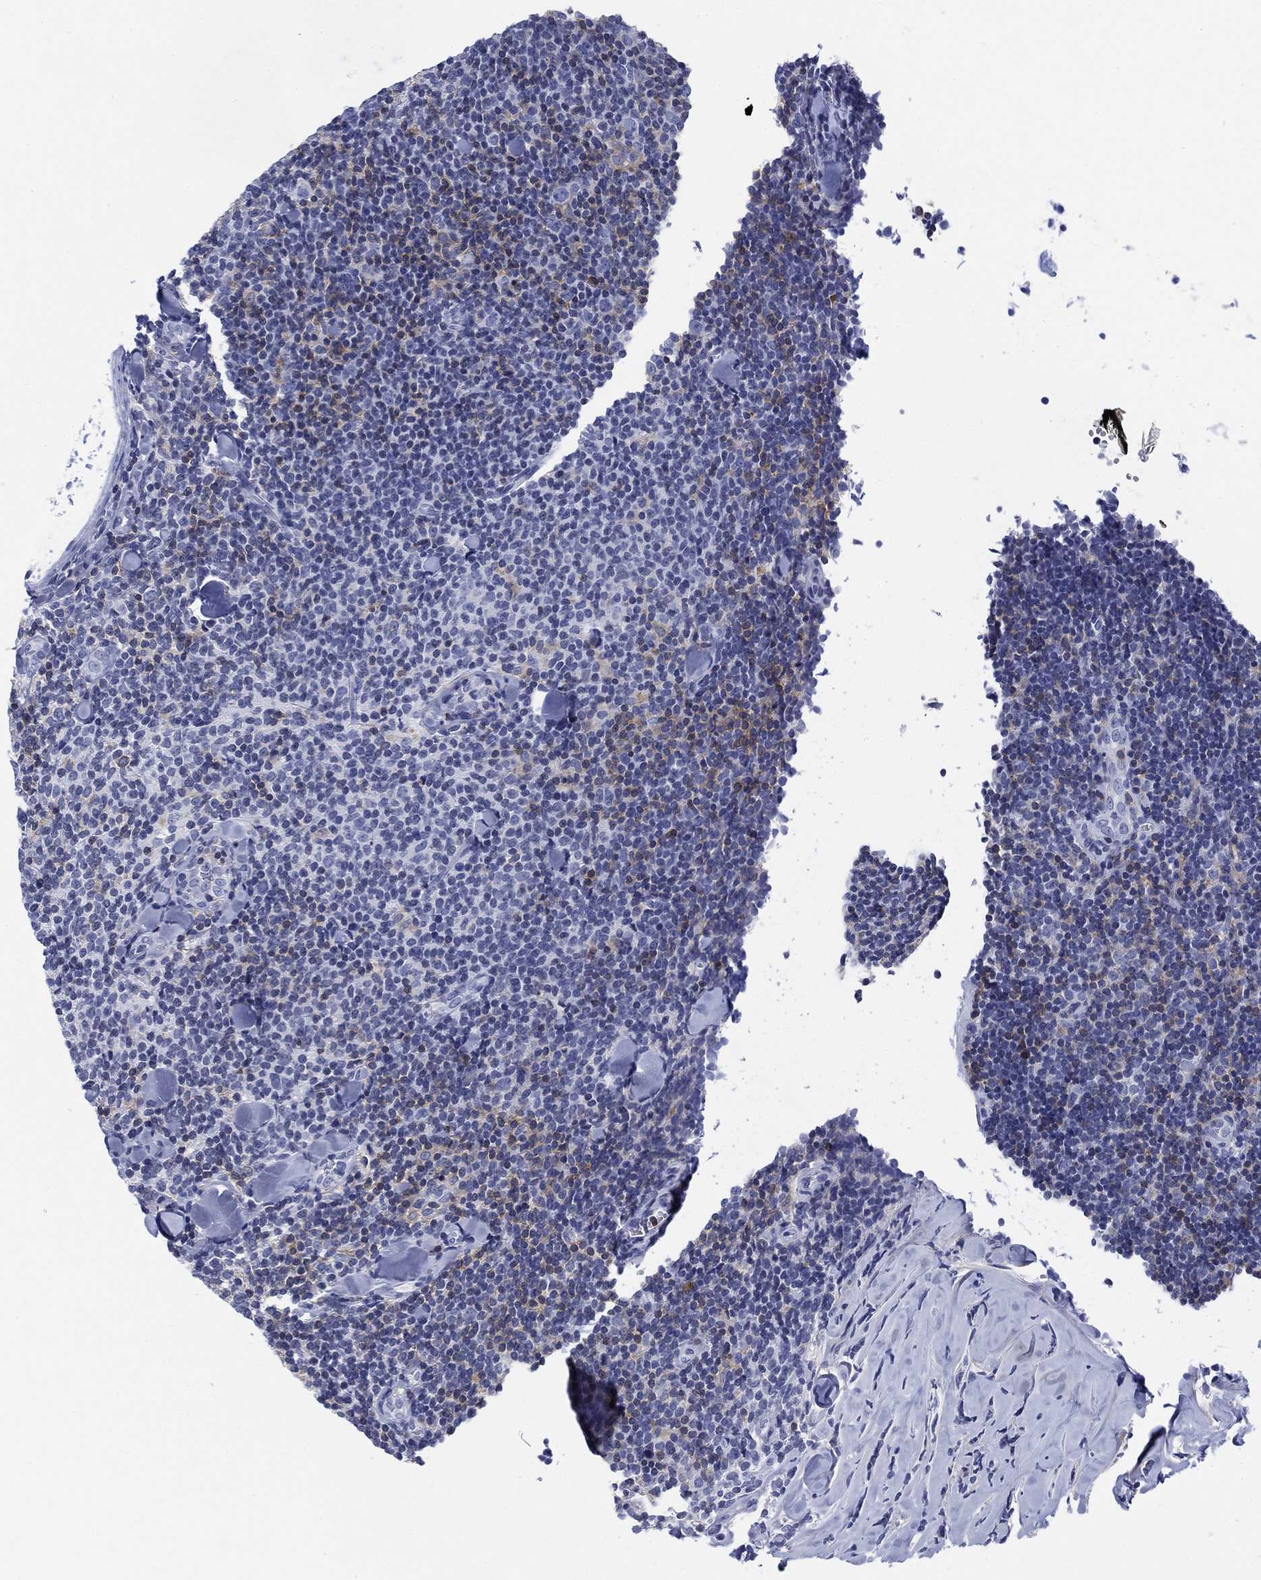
{"staining": {"intensity": "negative", "quantity": "none", "location": "none"}, "tissue": "lymphoma", "cell_type": "Tumor cells", "image_type": "cancer", "snomed": [{"axis": "morphology", "description": "Malignant lymphoma, non-Hodgkin's type, Low grade"}, {"axis": "topography", "description": "Lymph node"}], "caption": "An immunohistochemistry histopathology image of low-grade malignant lymphoma, non-Hodgkin's type is shown. There is no staining in tumor cells of low-grade malignant lymphoma, non-Hodgkin's type.", "gene": "FYB1", "patient": {"sex": "female", "age": 56}}